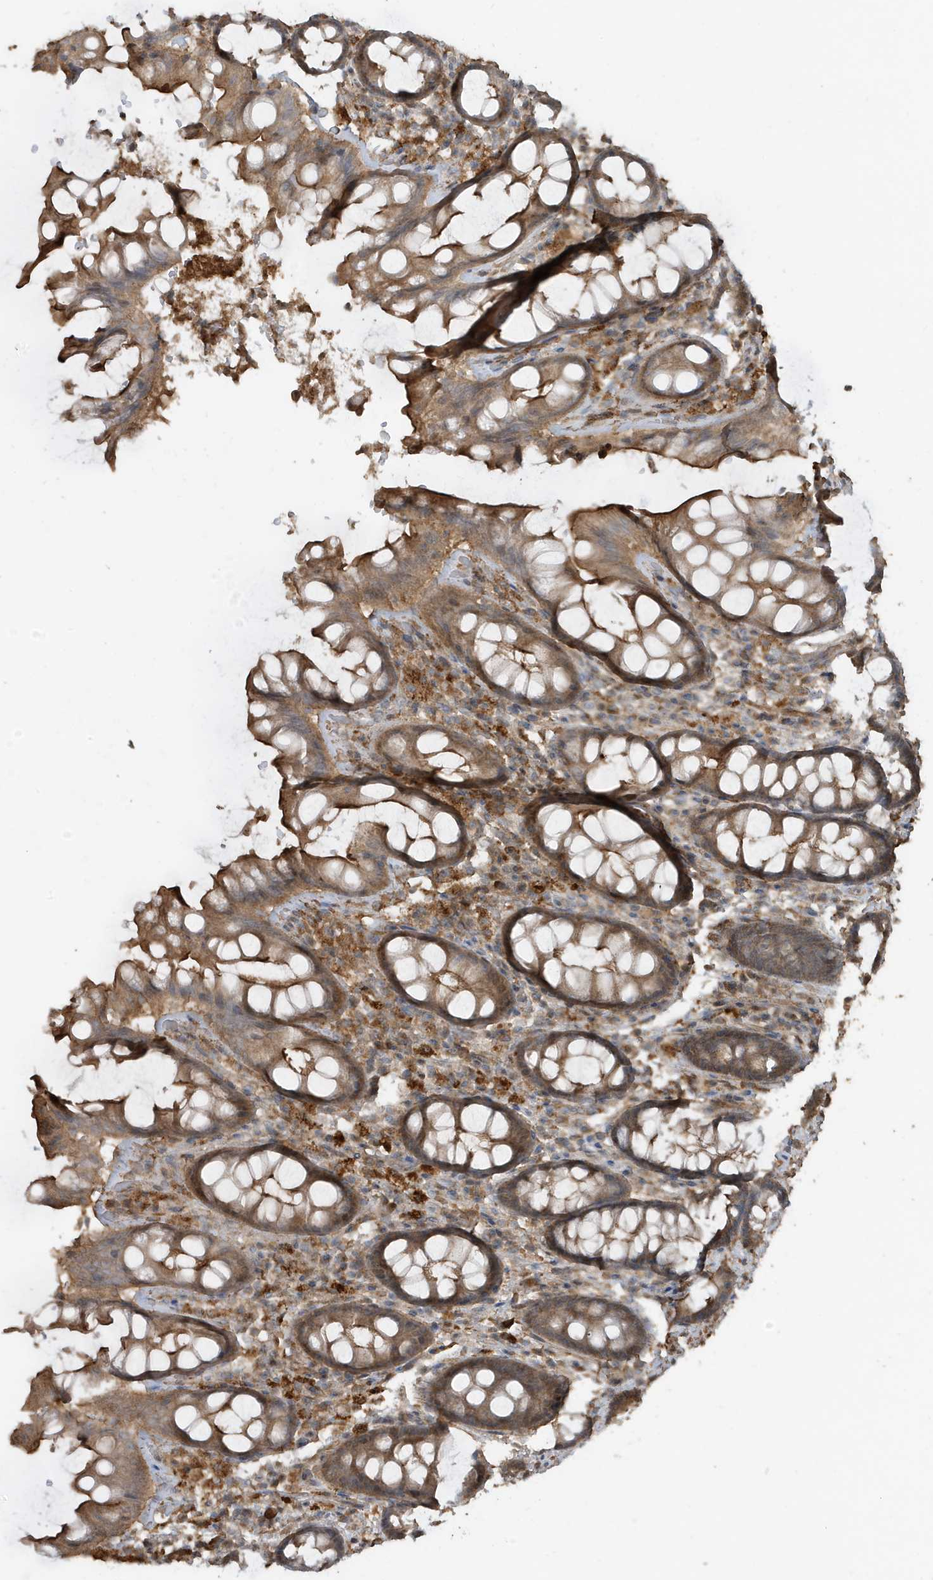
{"staining": {"intensity": "moderate", "quantity": ">75%", "location": "cytoplasmic/membranous"}, "tissue": "rectum", "cell_type": "Glandular cells", "image_type": "normal", "snomed": [{"axis": "morphology", "description": "Normal tissue, NOS"}, {"axis": "topography", "description": "Rectum"}], "caption": "A medium amount of moderate cytoplasmic/membranous expression is identified in approximately >75% of glandular cells in normal rectum. (Stains: DAB (3,3'-diaminobenzidine) in brown, nuclei in blue, Microscopy: brightfield microscopy at high magnification).", "gene": "PRRT3", "patient": {"sex": "male", "age": 64}}